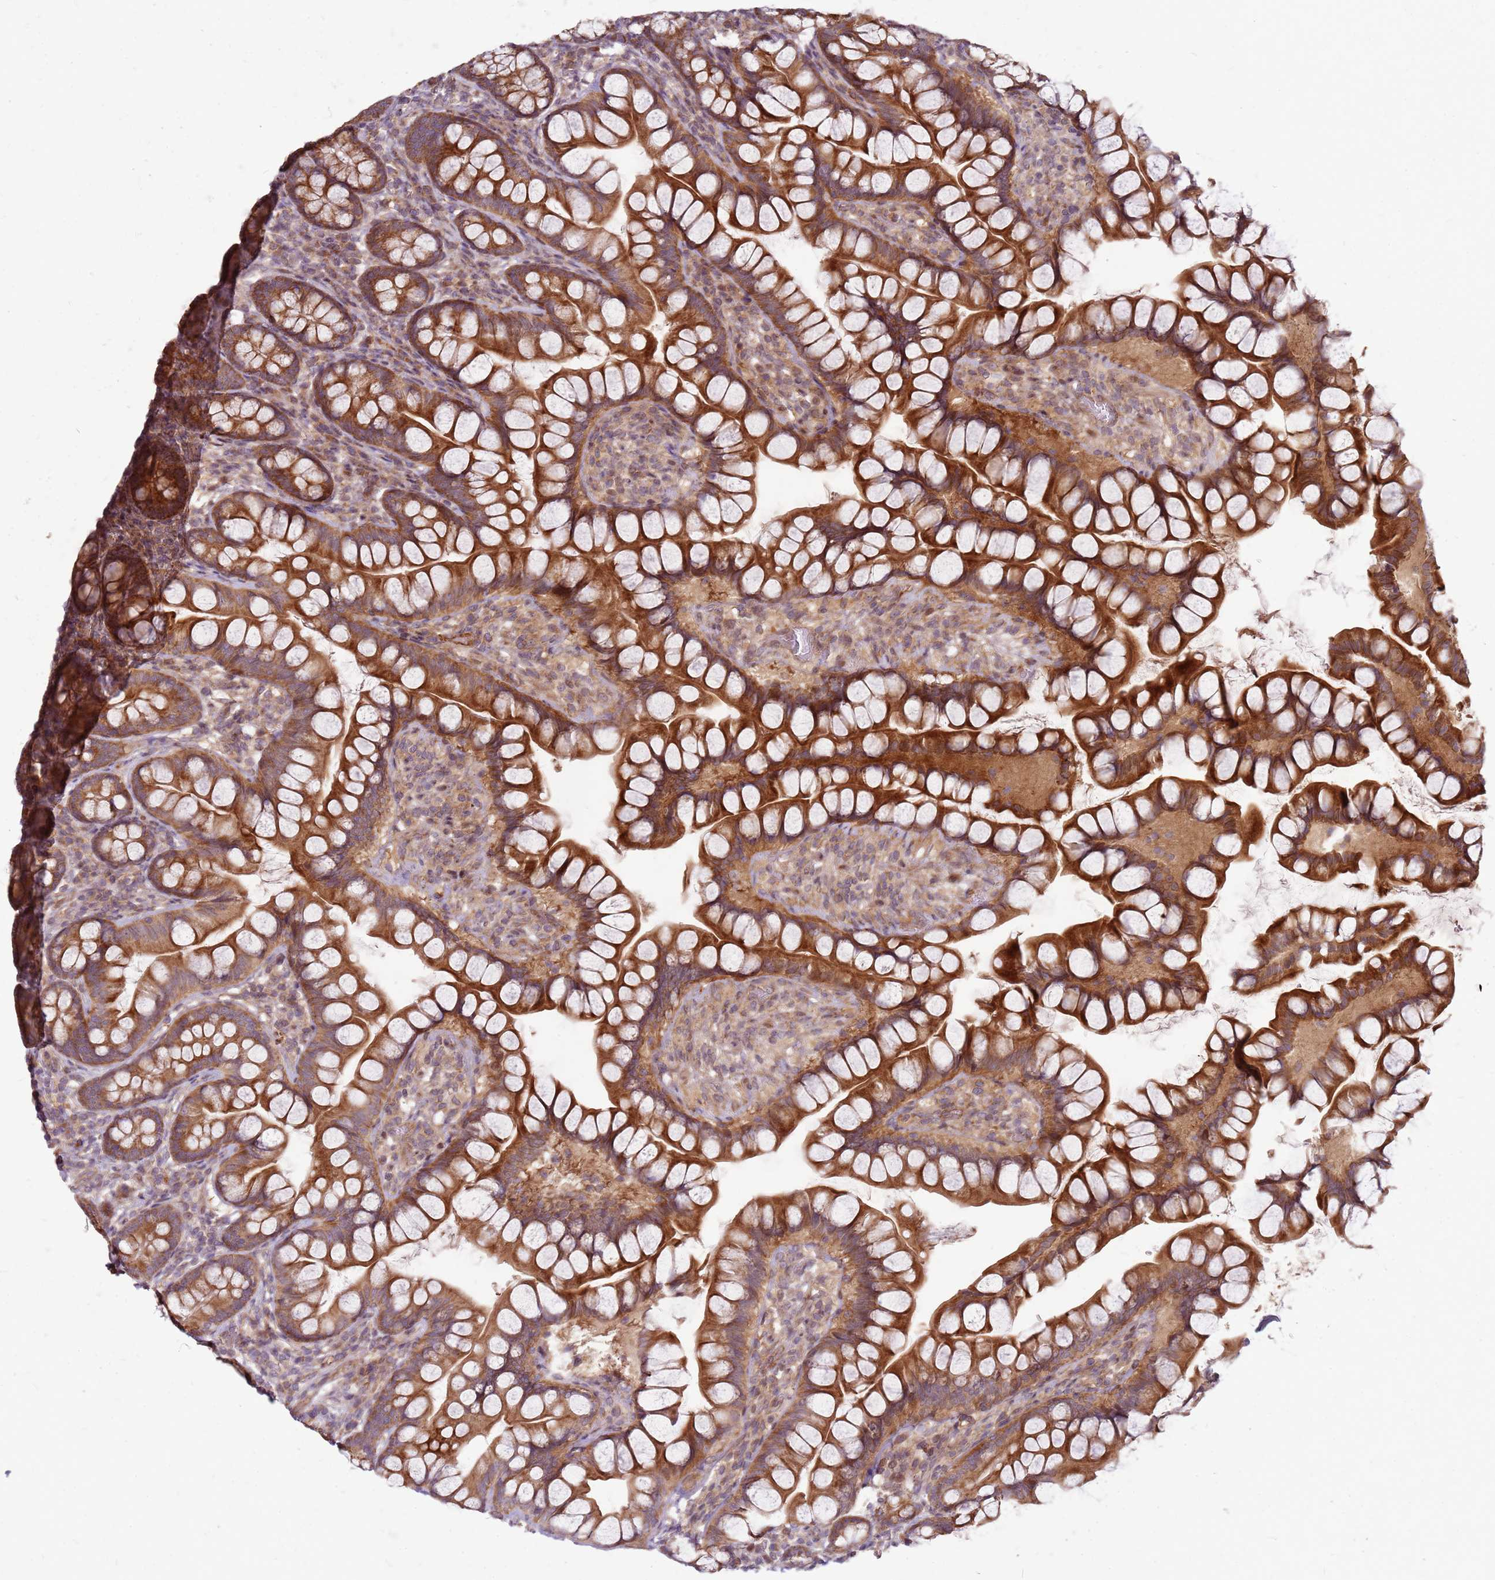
{"staining": {"intensity": "strong", "quantity": ">75%", "location": "cytoplasmic/membranous"}, "tissue": "small intestine", "cell_type": "Glandular cells", "image_type": "normal", "snomed": [{"axis": "morphology", "description": "Normal tissue, NOS"}, {"axis": "topography", "description": "Small intestine"}], "caption": "High-magnification brightfield microscopy of benign small intestine stained with DAB (brown) and counterstained with hematoxylin (blue). glandular cells exhibit strong cytoplasmic/membranous positivity is seen in about>75% of cells. The staining was performed using DAB (3,3'-diaminobenzidine), with brown indicating positive protein expression. Nuclei are stained blue with hematoxylin.", "gene": "CCDC159", "patient": {"sex": "male", "age": 70}}